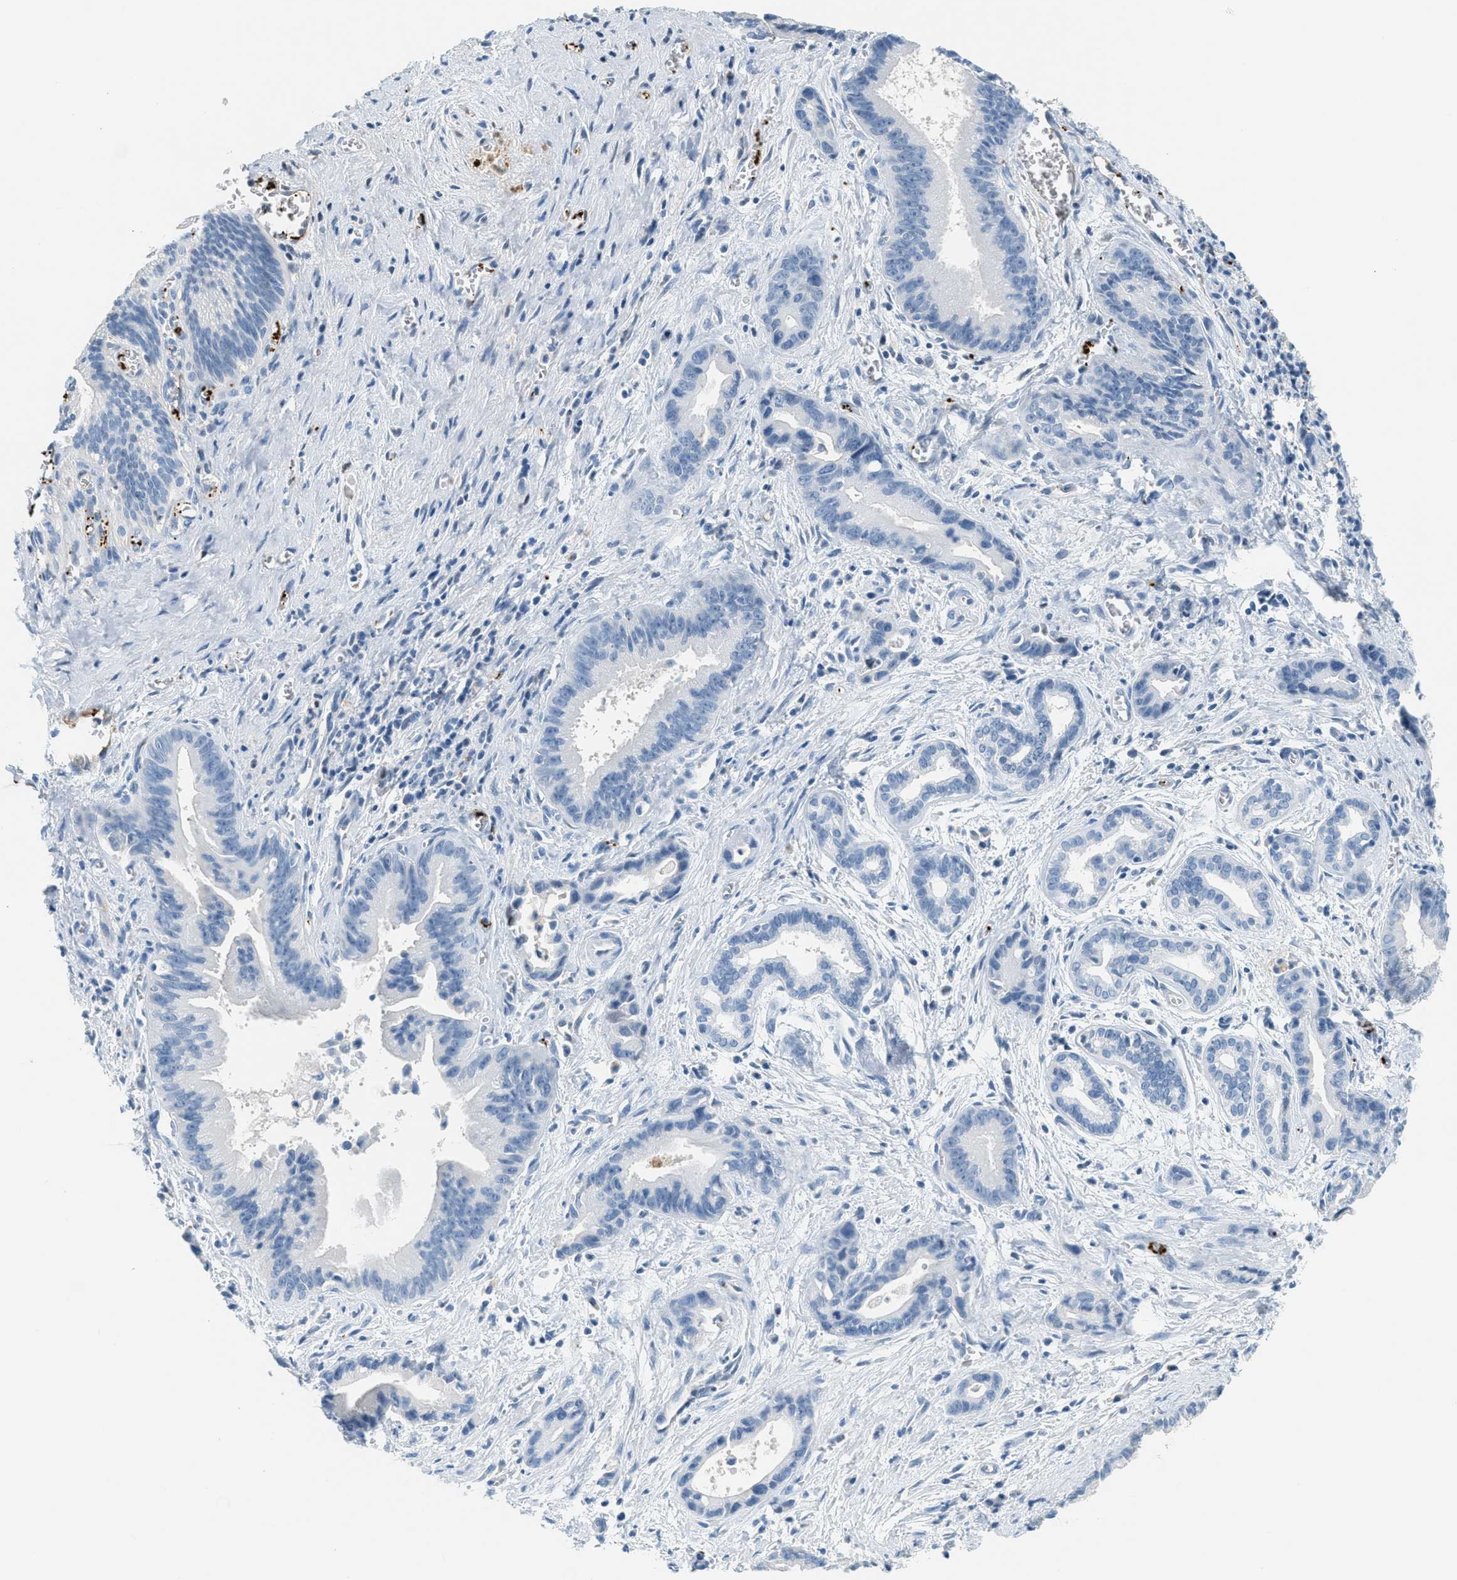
{"staining": {"intensity": "negative", "quantity": "none", "location": "none"}, "tissue": "liver cancer", "cell_type": "Tumor cells", "image_type": "cancer", "snomed": [{"axis": "morphology", "description": "Cholangiocarcinoma"}, {"axis": "topography", "description": "Liver"}], "caption": "Human liver cholangiocarcinoma stained for a protein using immunohistochemistry displays no expression in tumor cells.", "gene": "PPBP", "patient": {"sex": "female", "age": 55}}